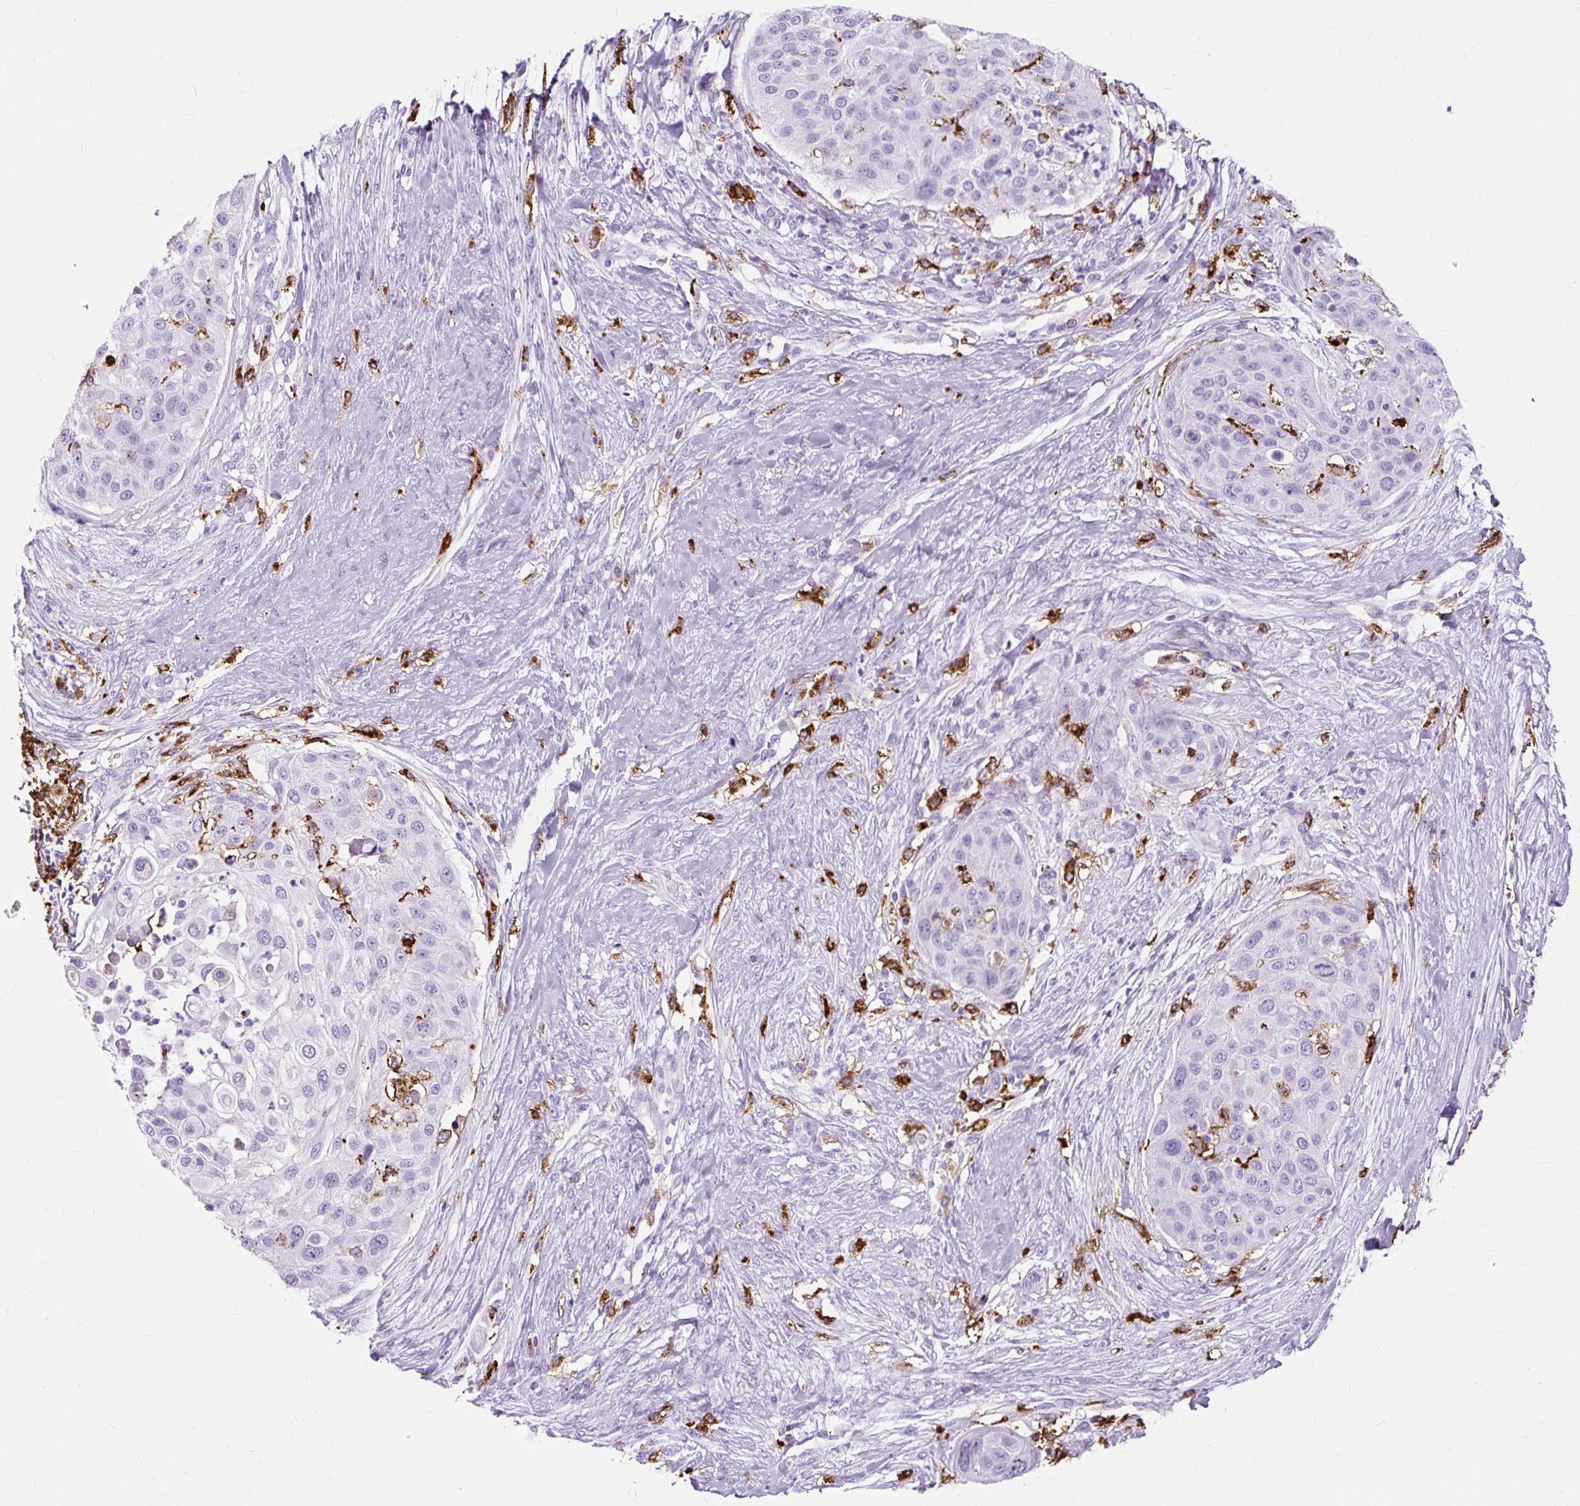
{"staining": {"intensity": "negative", "quantity": "none", "location": "none"}, "tissue": "skin cancer", "cell_type": "Tumor cells", "image_type": "cancer", "snomed": [{"axis": "morphology", "description": "Squamous cell carcinoma, NOS"}, {"axis": "topography", "description": "Skin"}], "caption": "Micrograph shows no protein staining in tumor cells of skin cancer (squamous cell carcinoma) tissue.", "gene": "HLA-DRA", "patient": {"sex": "female", "age": 87}}